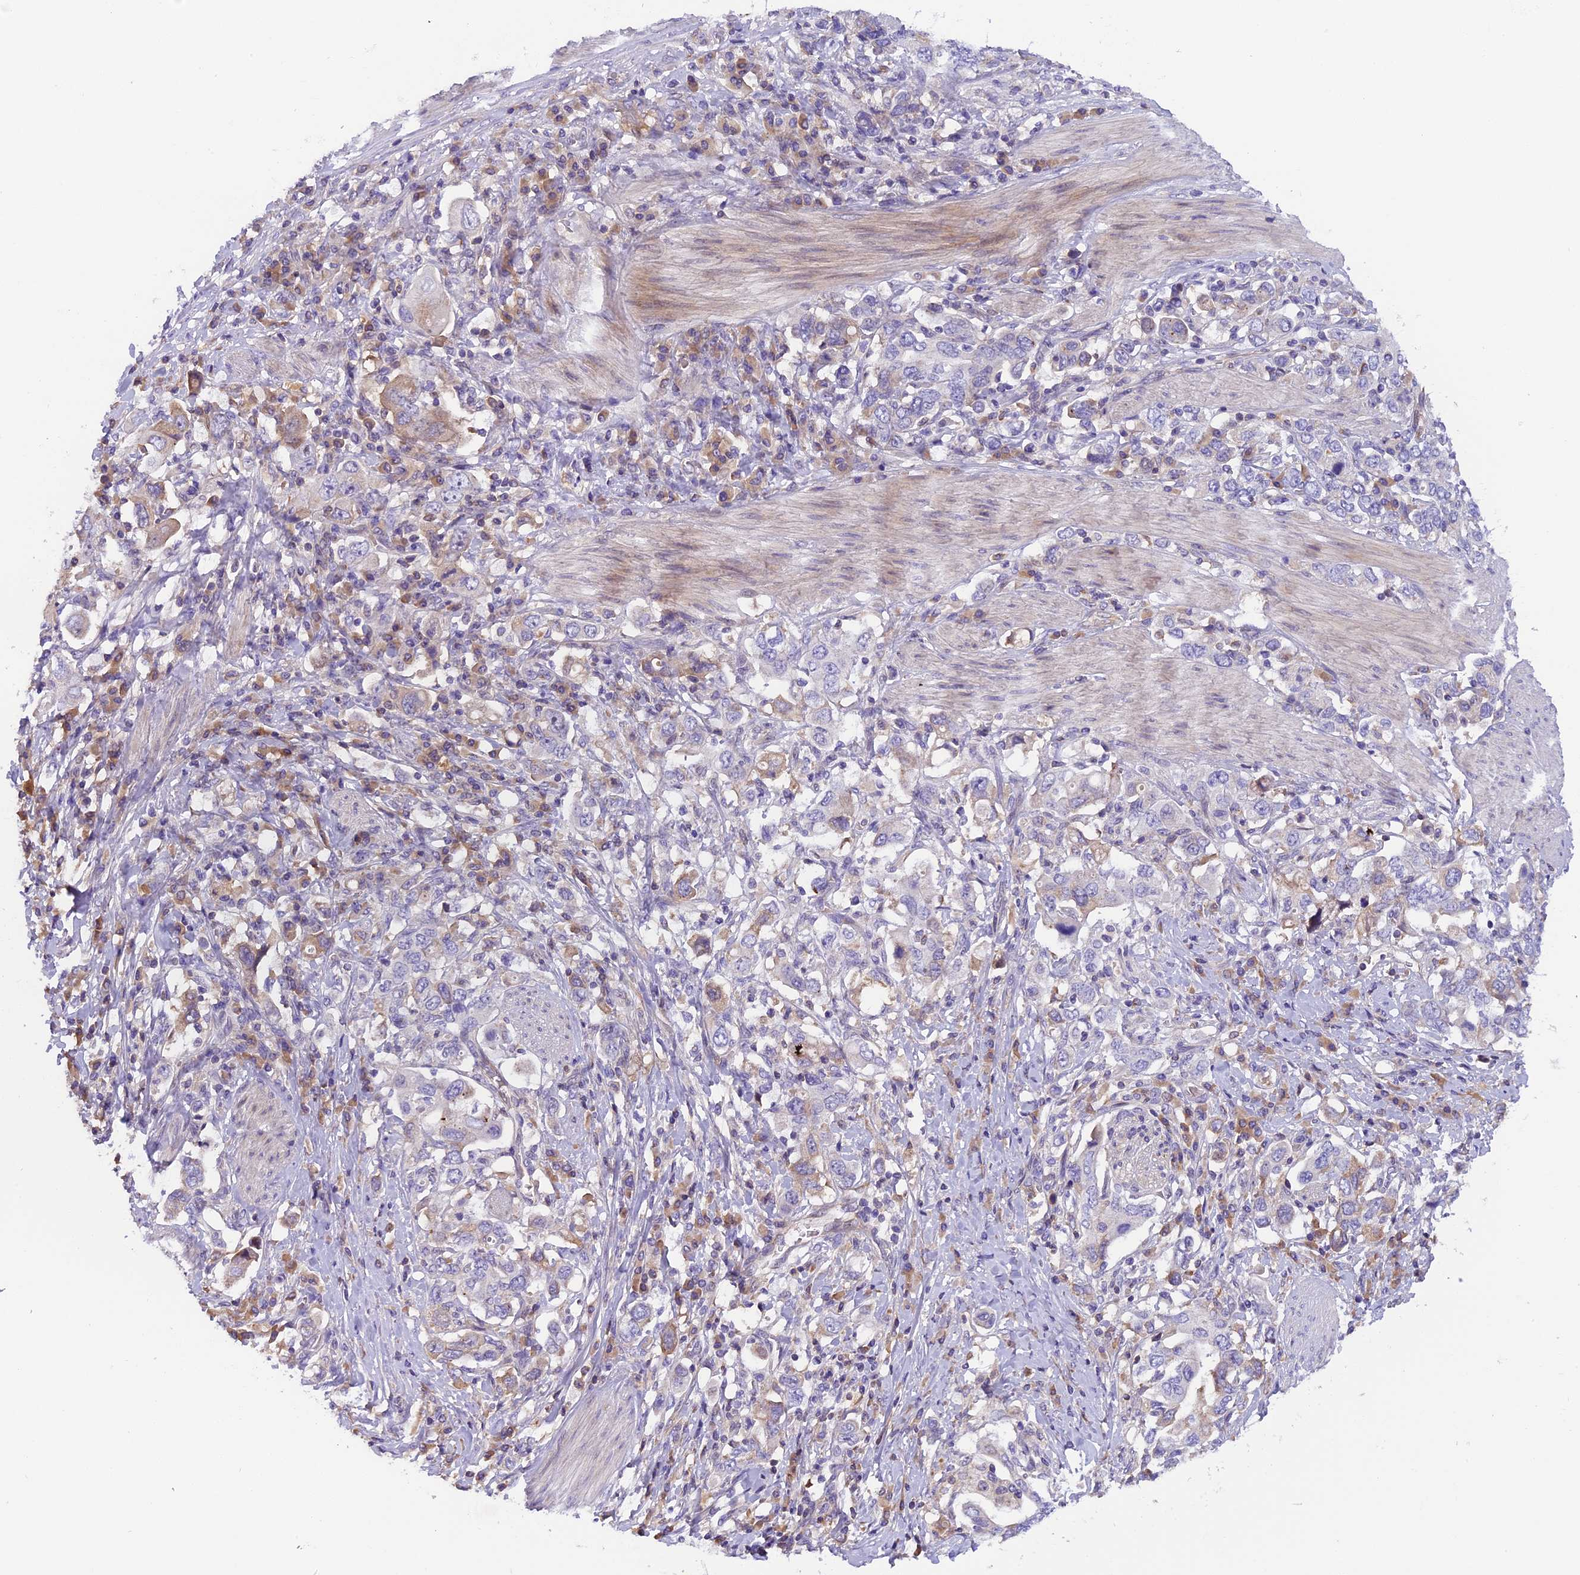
{"staining": {"intensity": "negative", "quantity": "none", "location": "none"}, "tissue": "stomach cancer", "cell_type": "Tumor cells", "image_type": "cancer", "snomed": [{"axis": "morphology", "description": "Adenocarcinoma, NOS"}, {"axis": "topography", "description": "Stomach, upper"}, {"axis": "topography", "description": "Stomach"}], "caption": "Photomicrograph shows no significant protein positivity in tumor cells of stomach adenocarcinoma.", "gene": "CCDC32", "patient": {"sex": "male", "age": 62}}